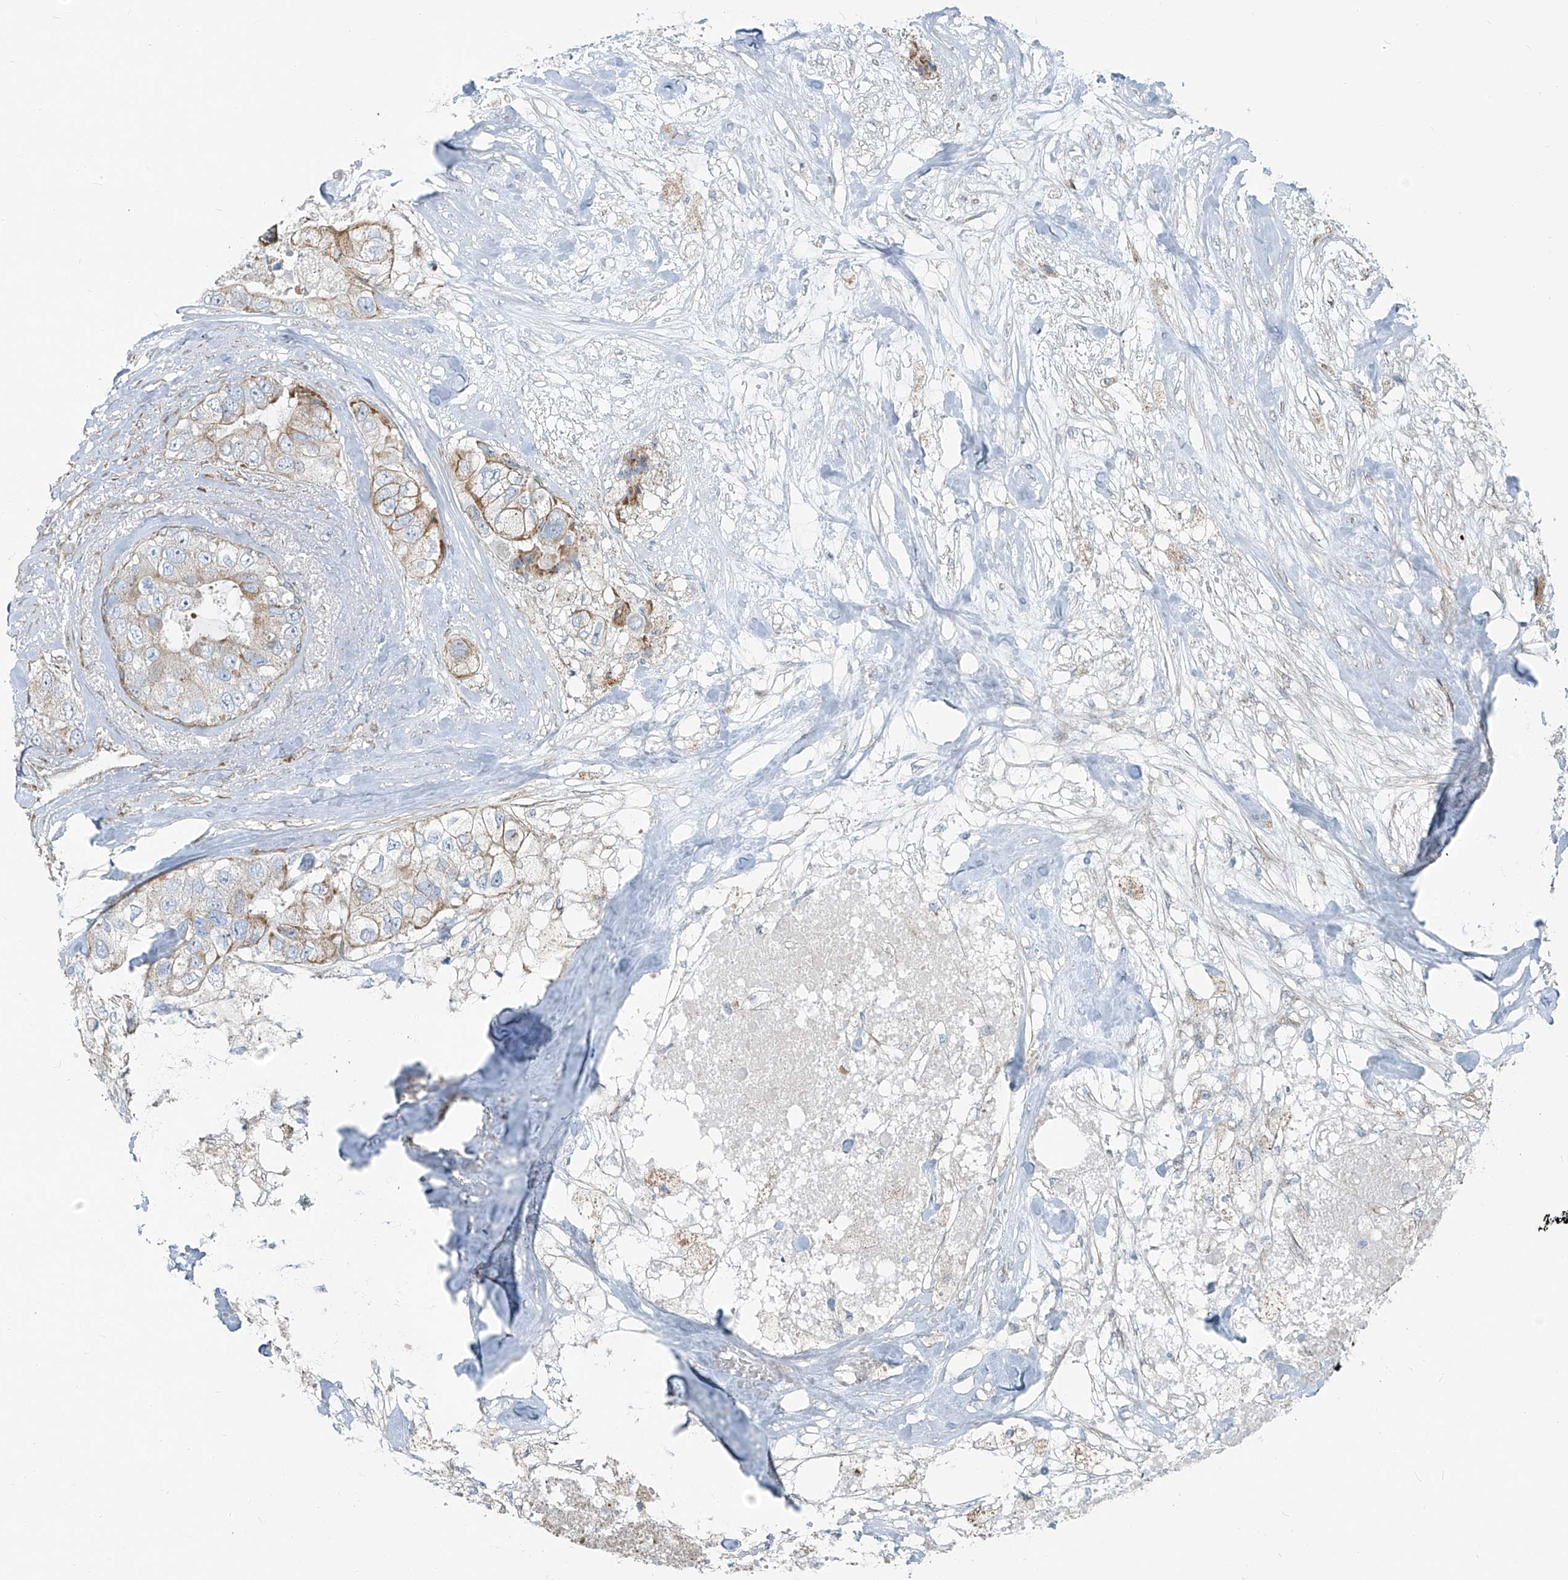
{"staining": {"intensity": "weak", "quantity": "25%-75%", "location": "cytoplasmic/membranous"}, "tissue": "breast cancer", "cell_type": "Tumor cells", "image_type": "cancer", "snomed": [{"axis": "morphology", "description": "Duct carcinoma"}, {"axis": "topography", "description": "Breast"}], "caption": "This is an image of immunohistochemistry staining of breast cancer (infiltrating ductal carcinoma), which shows weak staining in the cytoplasmic/membranous of tumor cells.", "gene": "HIC2", "patient": {"sex": "female", "age": 62}}